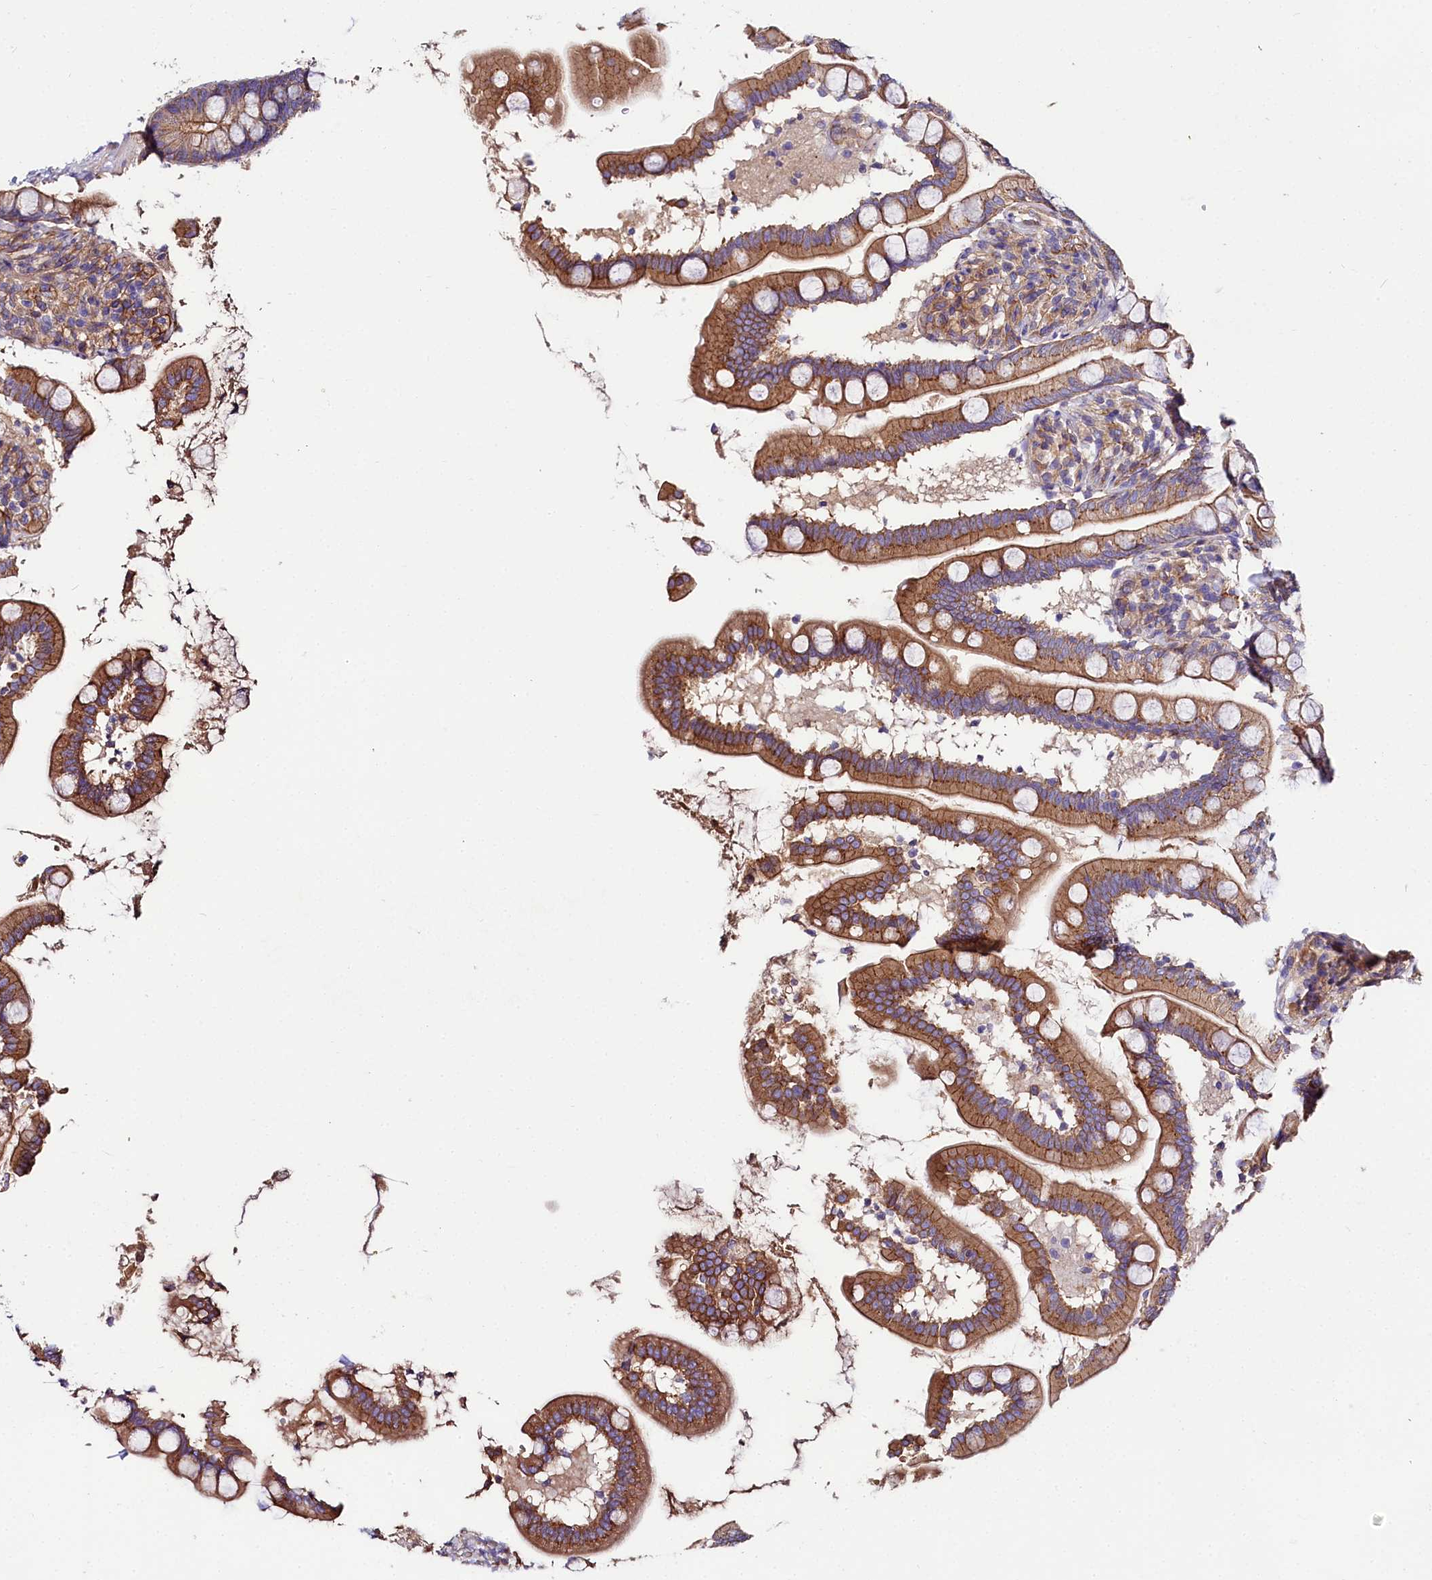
{"staining": {"intensity": "moderate", "quantity": ">75%", "location": "cytoplasmic/membranous"}, "tissue": "small intestine", "cell_type": "Glandular cells", "image_type": "normal", "snomed": [{"axis": "morphology", "description": "Normal tissue, NOS"}, {"axis": "topography", "description": "Small intestine"}], "caption": "Small intestine stained with a brown dye displays moderate cytoplasmic/membranous positive positivity in approximately >75% of glandular cells.", "gene": "FCHSD2", "patient": {"sex": "female", "age": 64}}